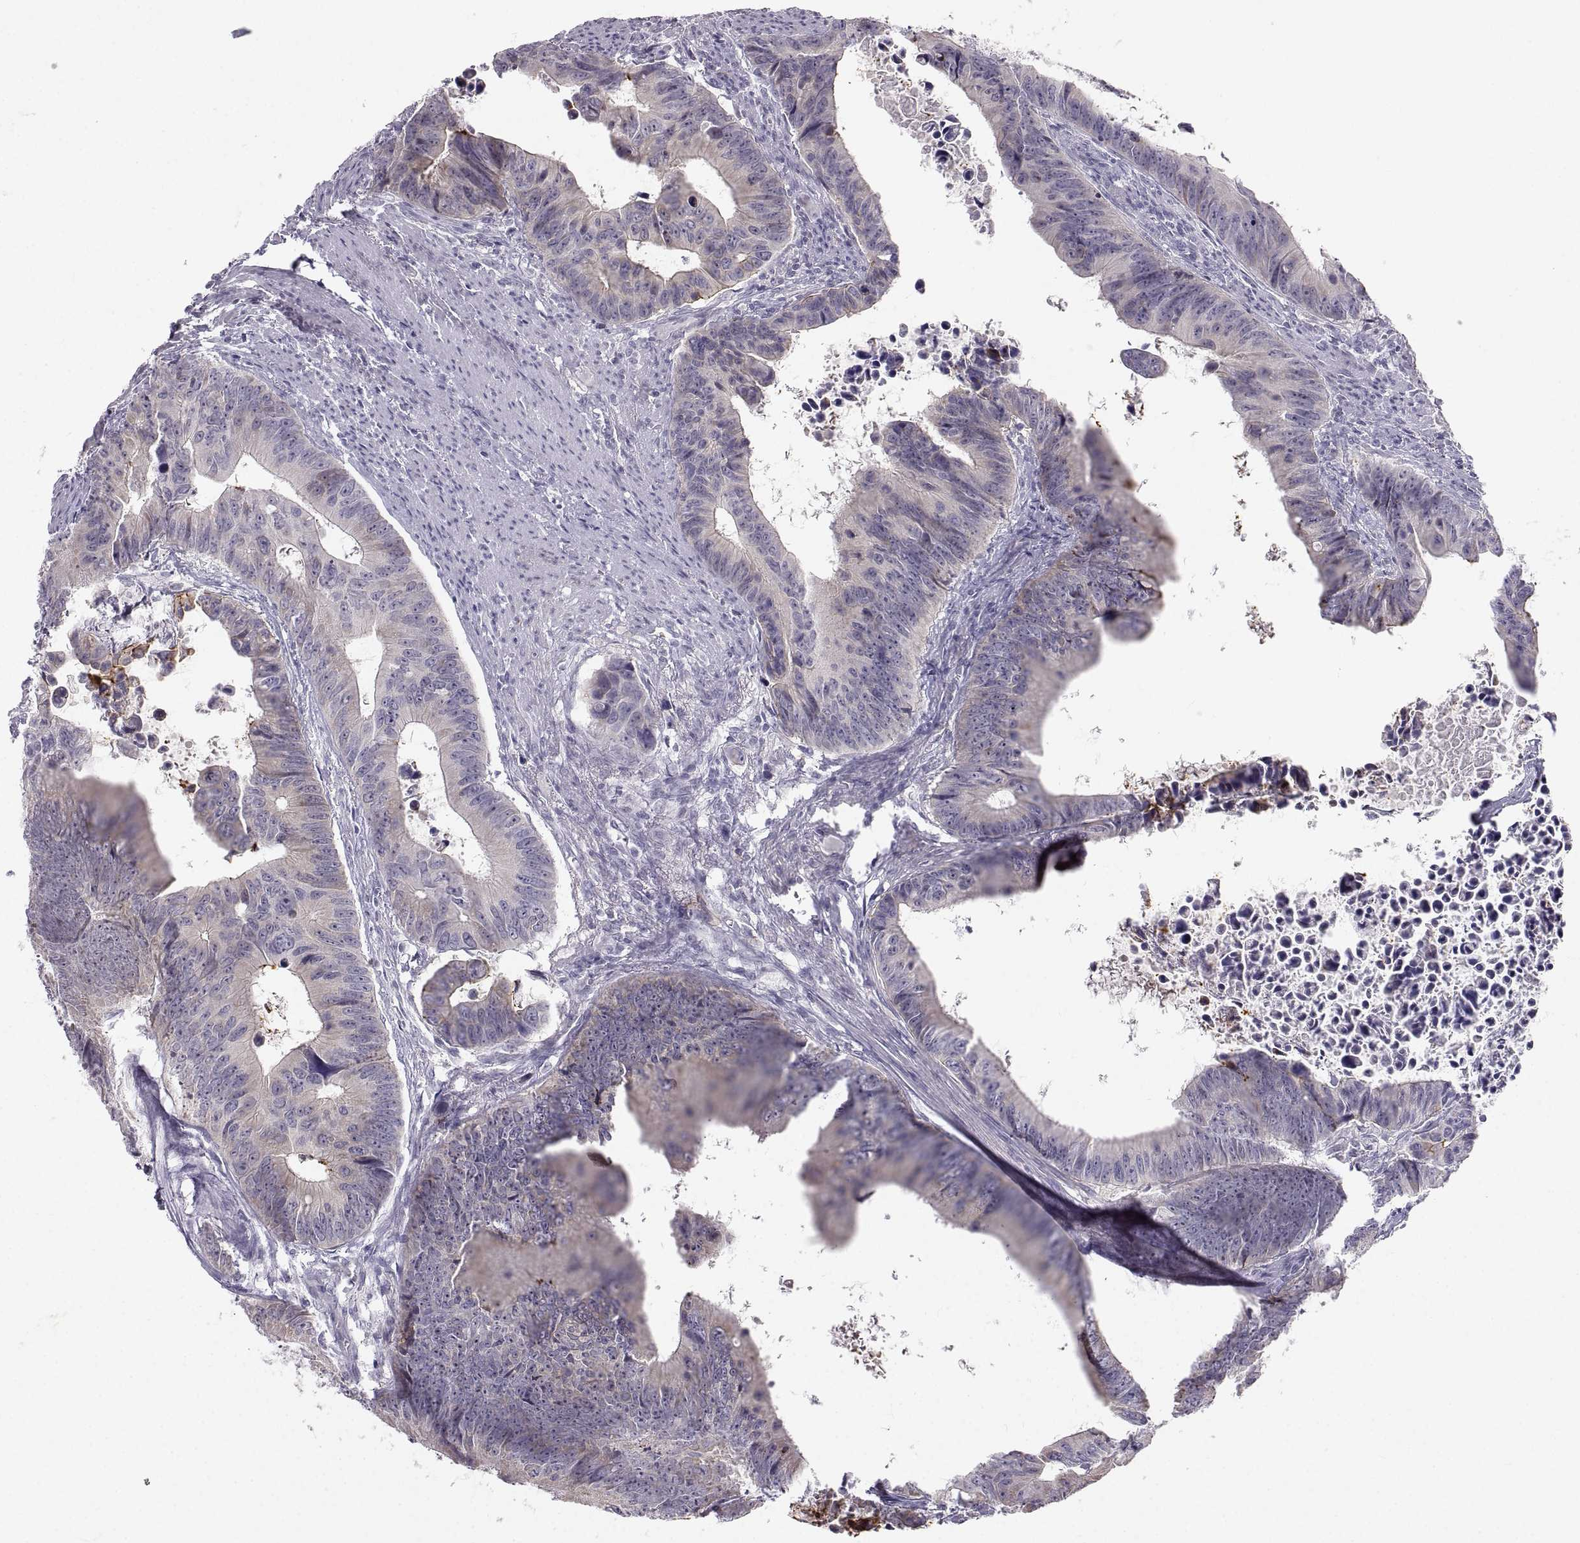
{"staining": {"intensity": "weak", "quantity": "<25%", "location": "cytoplasmic/membranous,nuclear"}, "tissue": "colorectal cancer", "cell_type": "Tumor cells", "image_type": "cancer", "snomed": [{"axis": "morphology", "description": "Adenocarcinoma, NOS"}, {"axis": "topography", "description": "Colon"}], "caption": "Tumor cells show no significant positivity in colorectal adenocarcinoma.", "gene": "ZNF185", "patient": {"sex": "female", "age": 87}}